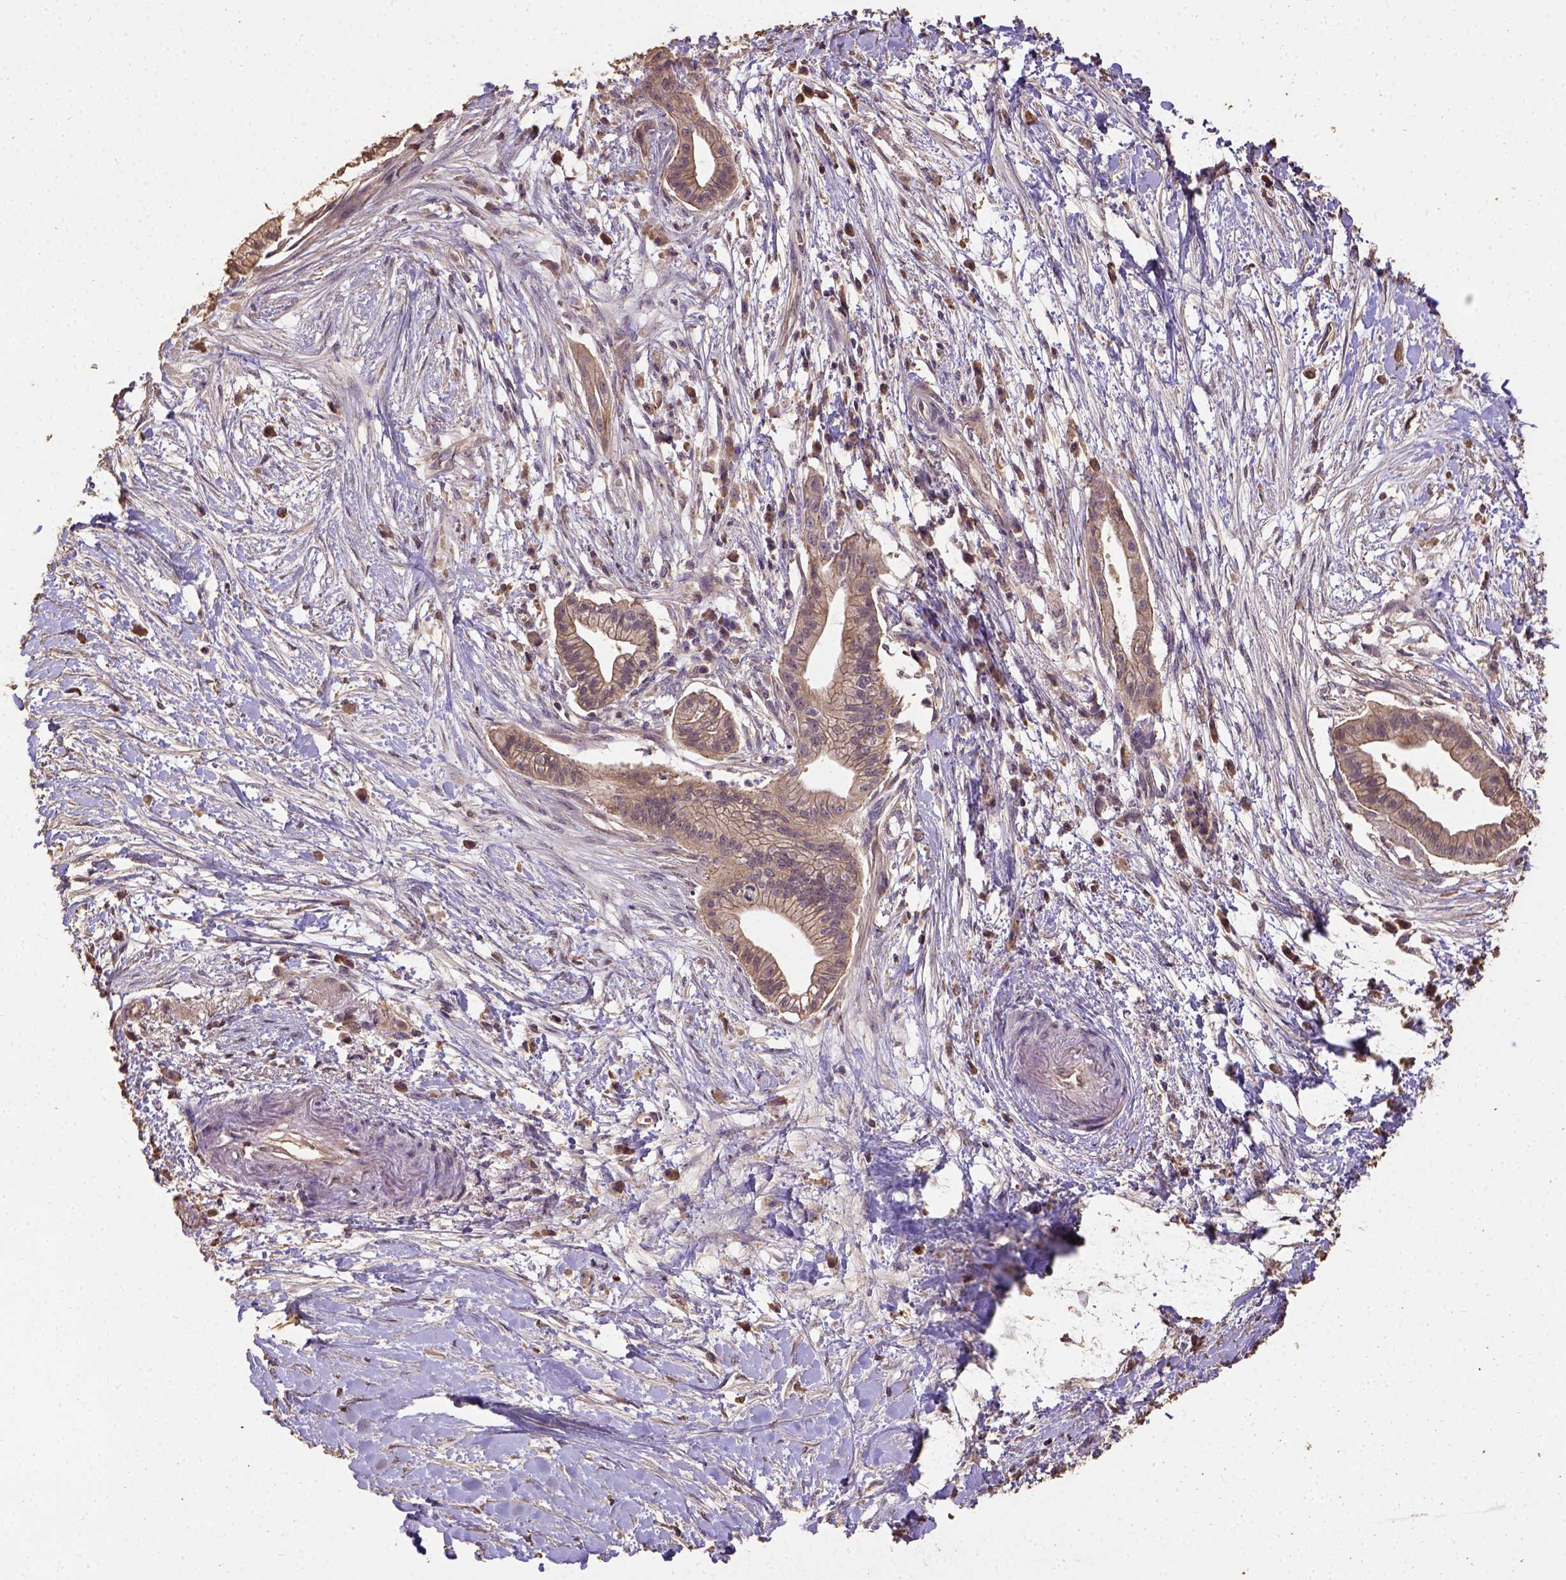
{"staining": {"intensity": "moderate", "quantity": ">75%", "location": "cytoplasmic/membranous"}, "tissue": "pancreatic cancer", "cell_type": "Tumor cells", "image_type": "cancer", "snomed": [{"axis": "morphology", "description": "Normal tissue, NOS"}, {"axis": "morphology", "description": "Adenocarcinoma, NOS"}, {"axis": "topography", "description": "Lymph node"}, {"axis": "topography", "description": "Pancreas"}], "caption": "Brown immunohistochemical staining in adenocarcinoma (pancreatic) exhibits moderate cytoplasmic/membranous positivity in about >75% of tumor cells.", "gene": "ATP1B3", "patient": {"sex": "female", "age": 58}}